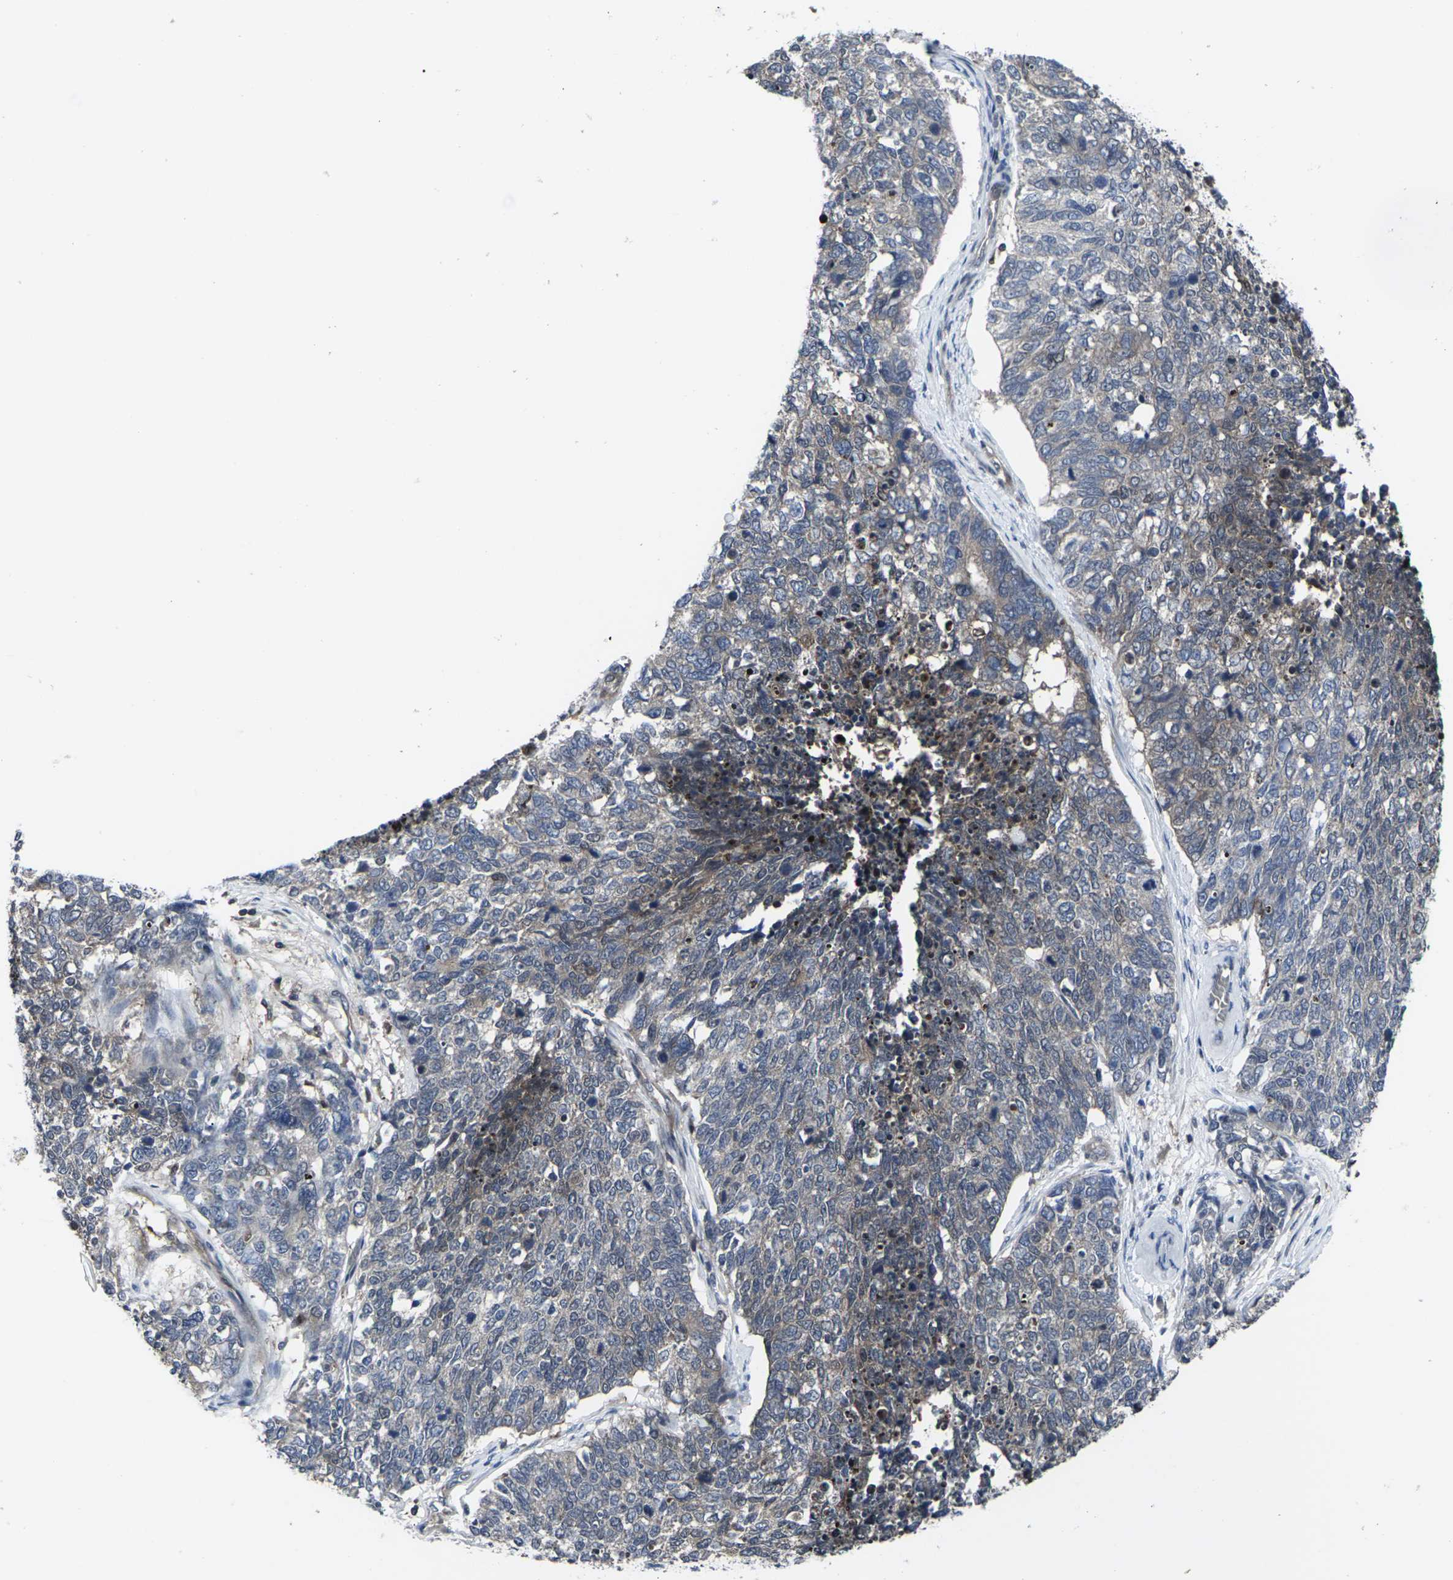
{"staining": {"intensity": "weak", "quantity": "25%-75%", "location": "cytoplasmic/membranous"}, "tissue": "cervical cancer", "cell_type": "Tumor cells", "image_type": "cancer", "snomed": [{"axis": "morphology", "description": "Squamous cell carcinoma, NOS"}, {"axis": "topography", "description": "Cervix"}], "caption": "The immunohistochemical stain labels weak cytoplasmic/membranous positivity in tumor cells of cervical cancer (squamous cell carcinoma) tissue.", "gene": "HPRT1", "patient": {"sex": "female", "age": 63}}